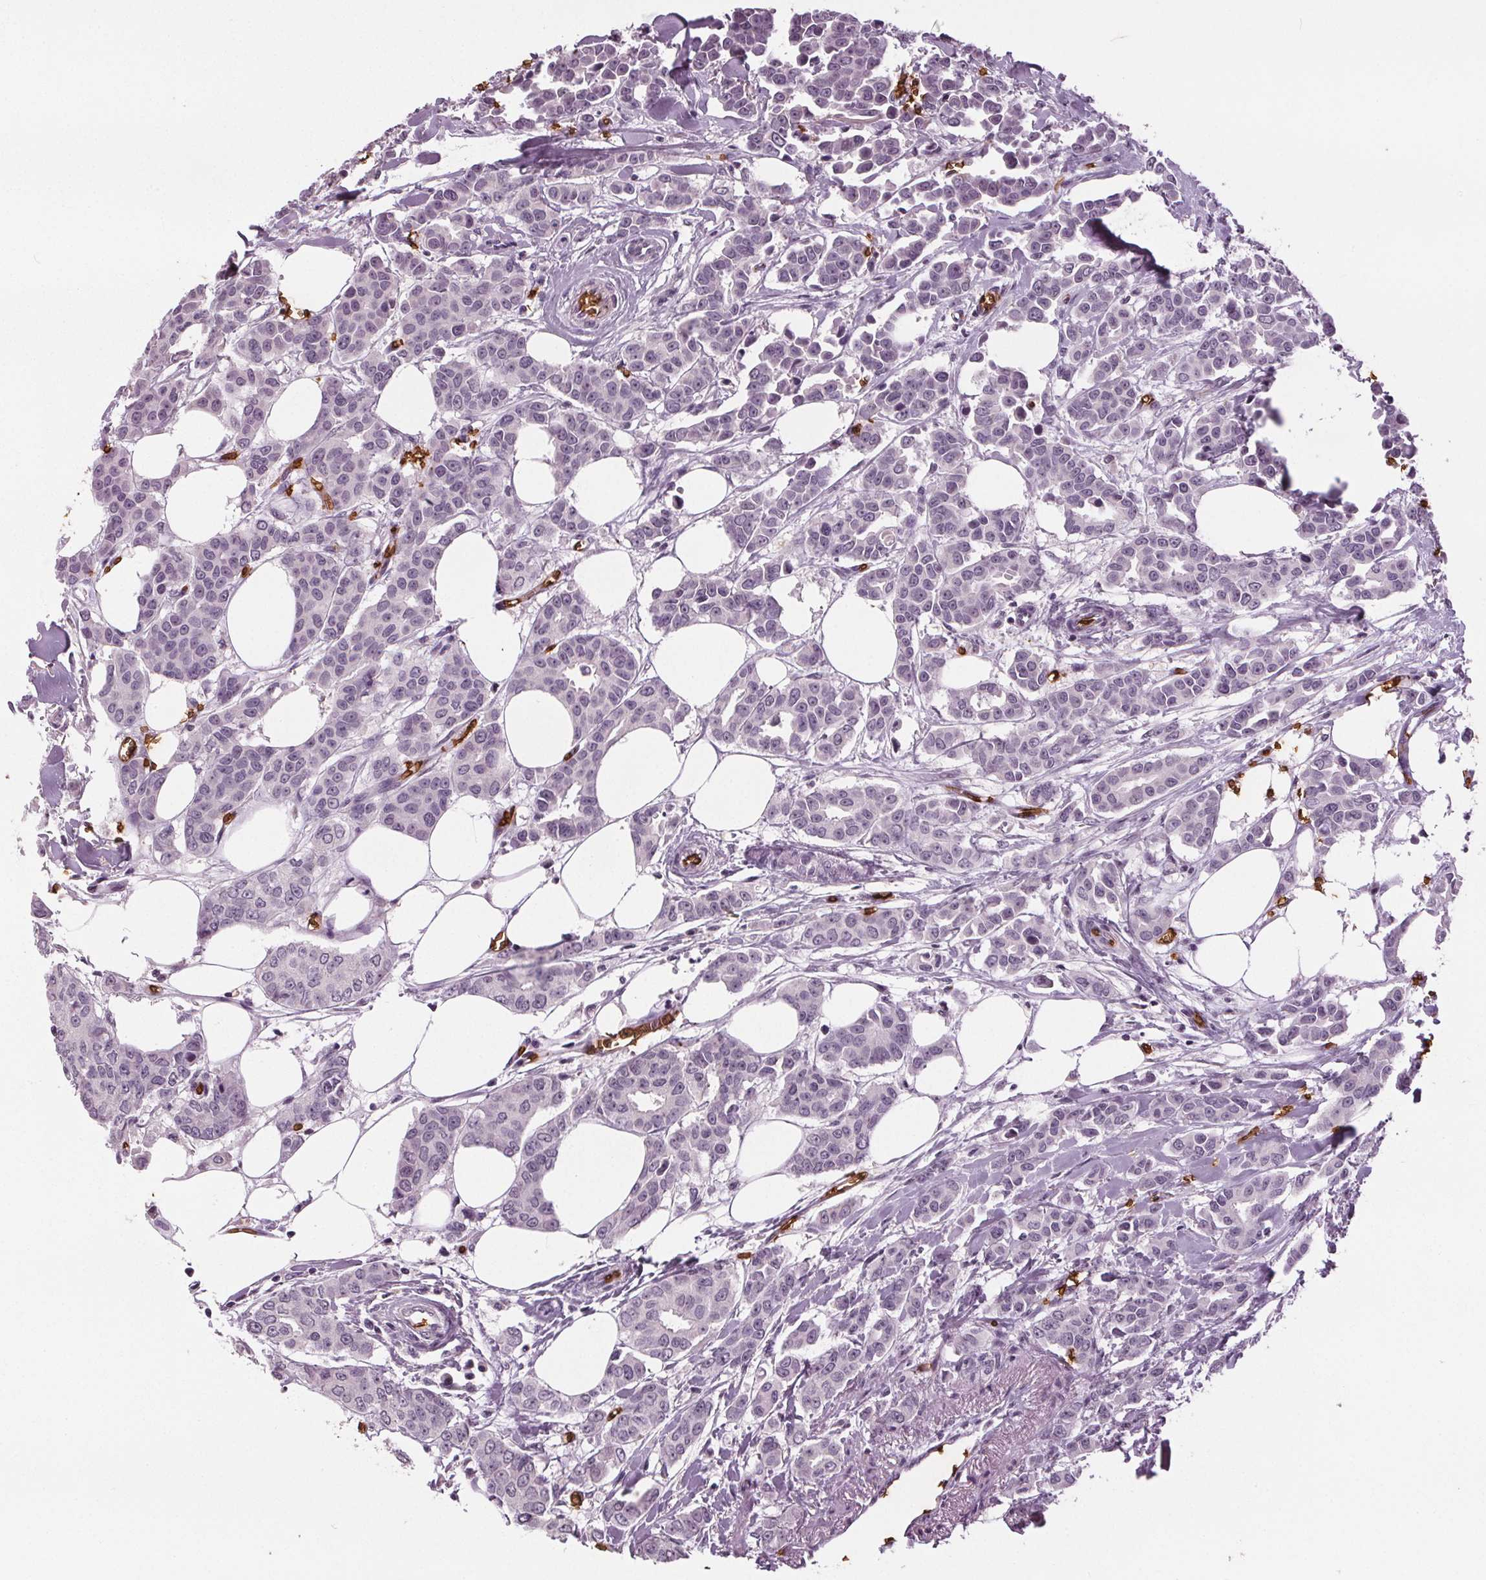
{"staining": {"intensity": "negative", "quantity": "none", "location": "none"}, "tissue": "breast cancer", "cell_type": "Tumor cells", "image_type": "cancer", "snomed": [{"axis": "morphology", "description": "Duct carcinoma"}, {"axis": "topography", "description": "Breast"}], "caption": "This is an immunohistochemistry photomicrograph of human breast infiltrating ductal carcinoma. There is no positivity in tumor cells.", "gene": "SLC4A1", "patient": {"sex": "female", "age": 94}}